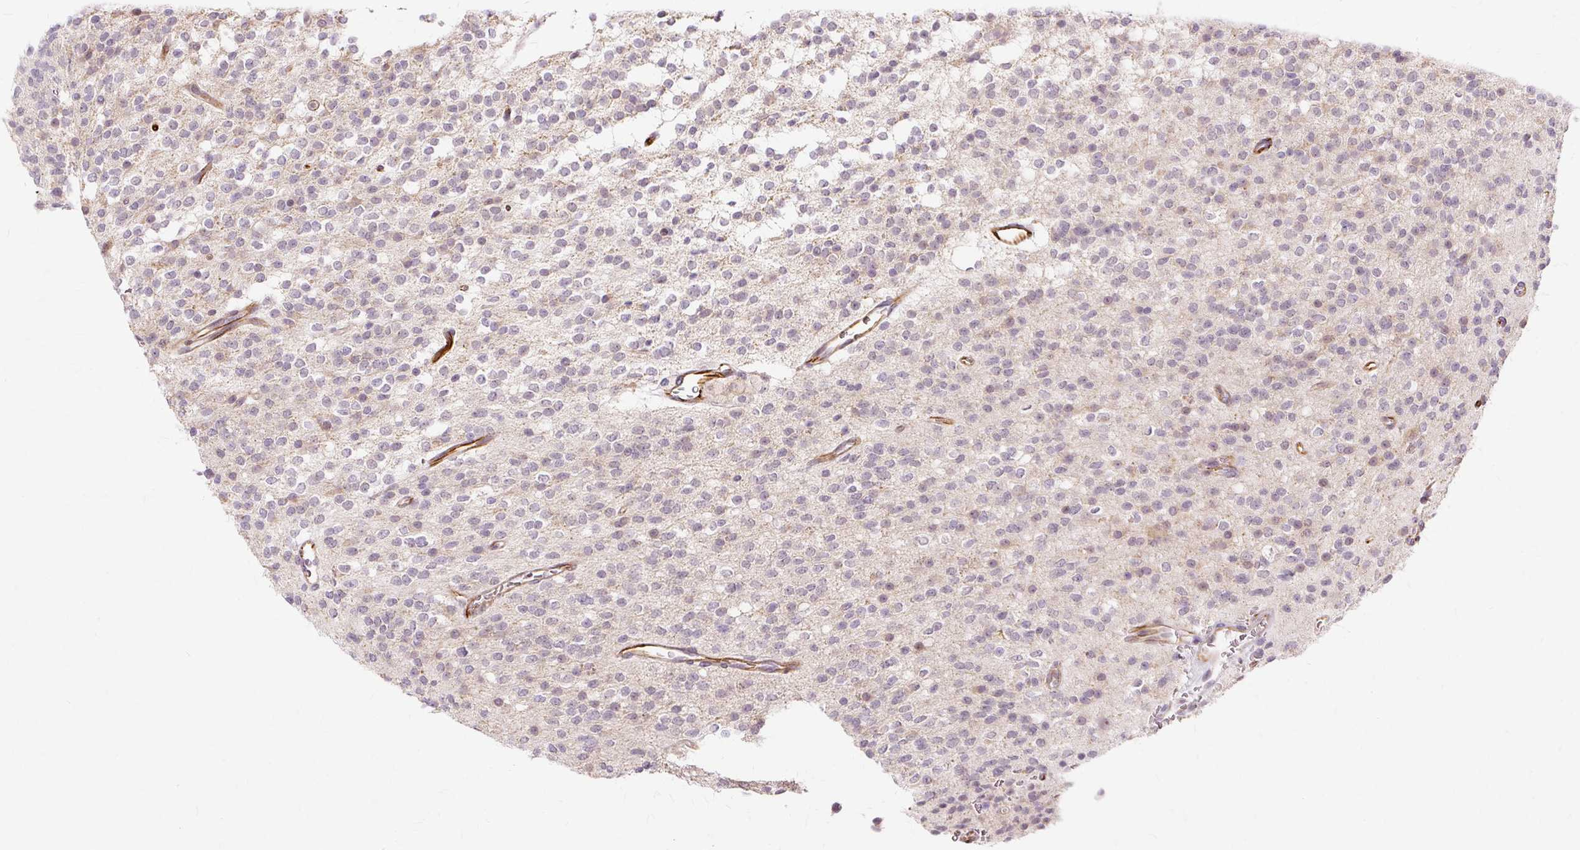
{"staining": {"intensity": "weak", "quantity": "<25%", "location": "nuclear"}, "tissue": "glioma", "cell_type": "Tumor cells", "image_type": "cancer", "snomed": [{"axis": "morphology", "description": "Glioma, malignant, High grade"}, {"axis": "topography", "description": "Brain"}], "caption": "Immunohistochemical staining of malignant glioma (high-grade) reveals no significant positivity in tumor cells.", "gene": "MMACHC", "patient": {"sex": "male", "age": 34}}